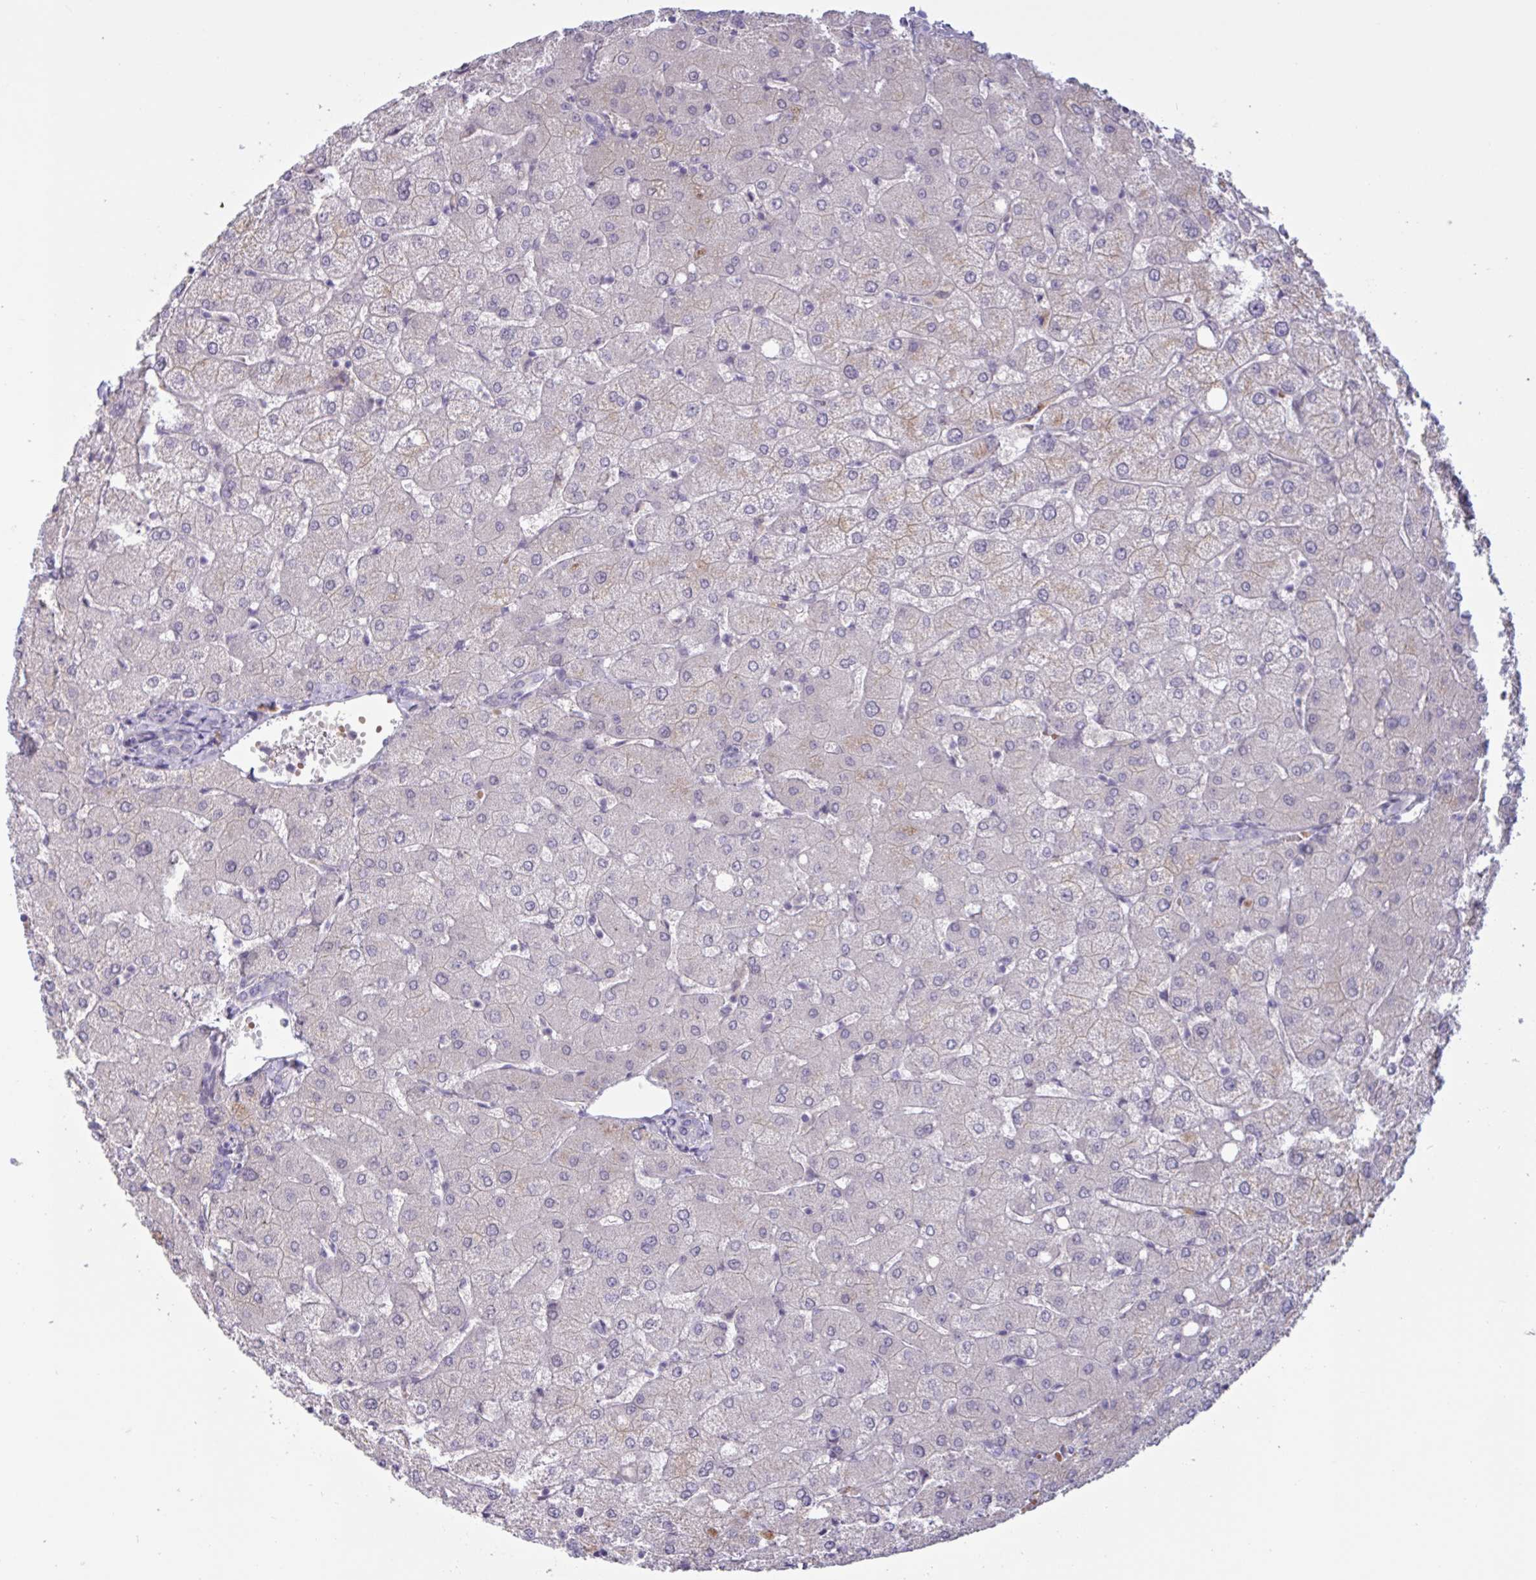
{"staining": {"intensity": "negative", "quantity": "none", "location": "none"}, "tissue": "liver", "cell_type": "Cholangiocytes", "image_type": "normal", "snomed": [{"axis": "morphology", "description": "Normal tissue, NOS"}, {"axis": "topography", "description": "Liver"}], "caption": "DAB immunohistochemical staining of benign liver reveals no significant expression in cholangiocytes.", "gene": "ENSG00000281613", "patient": {"sex": "female", "age": 54}}